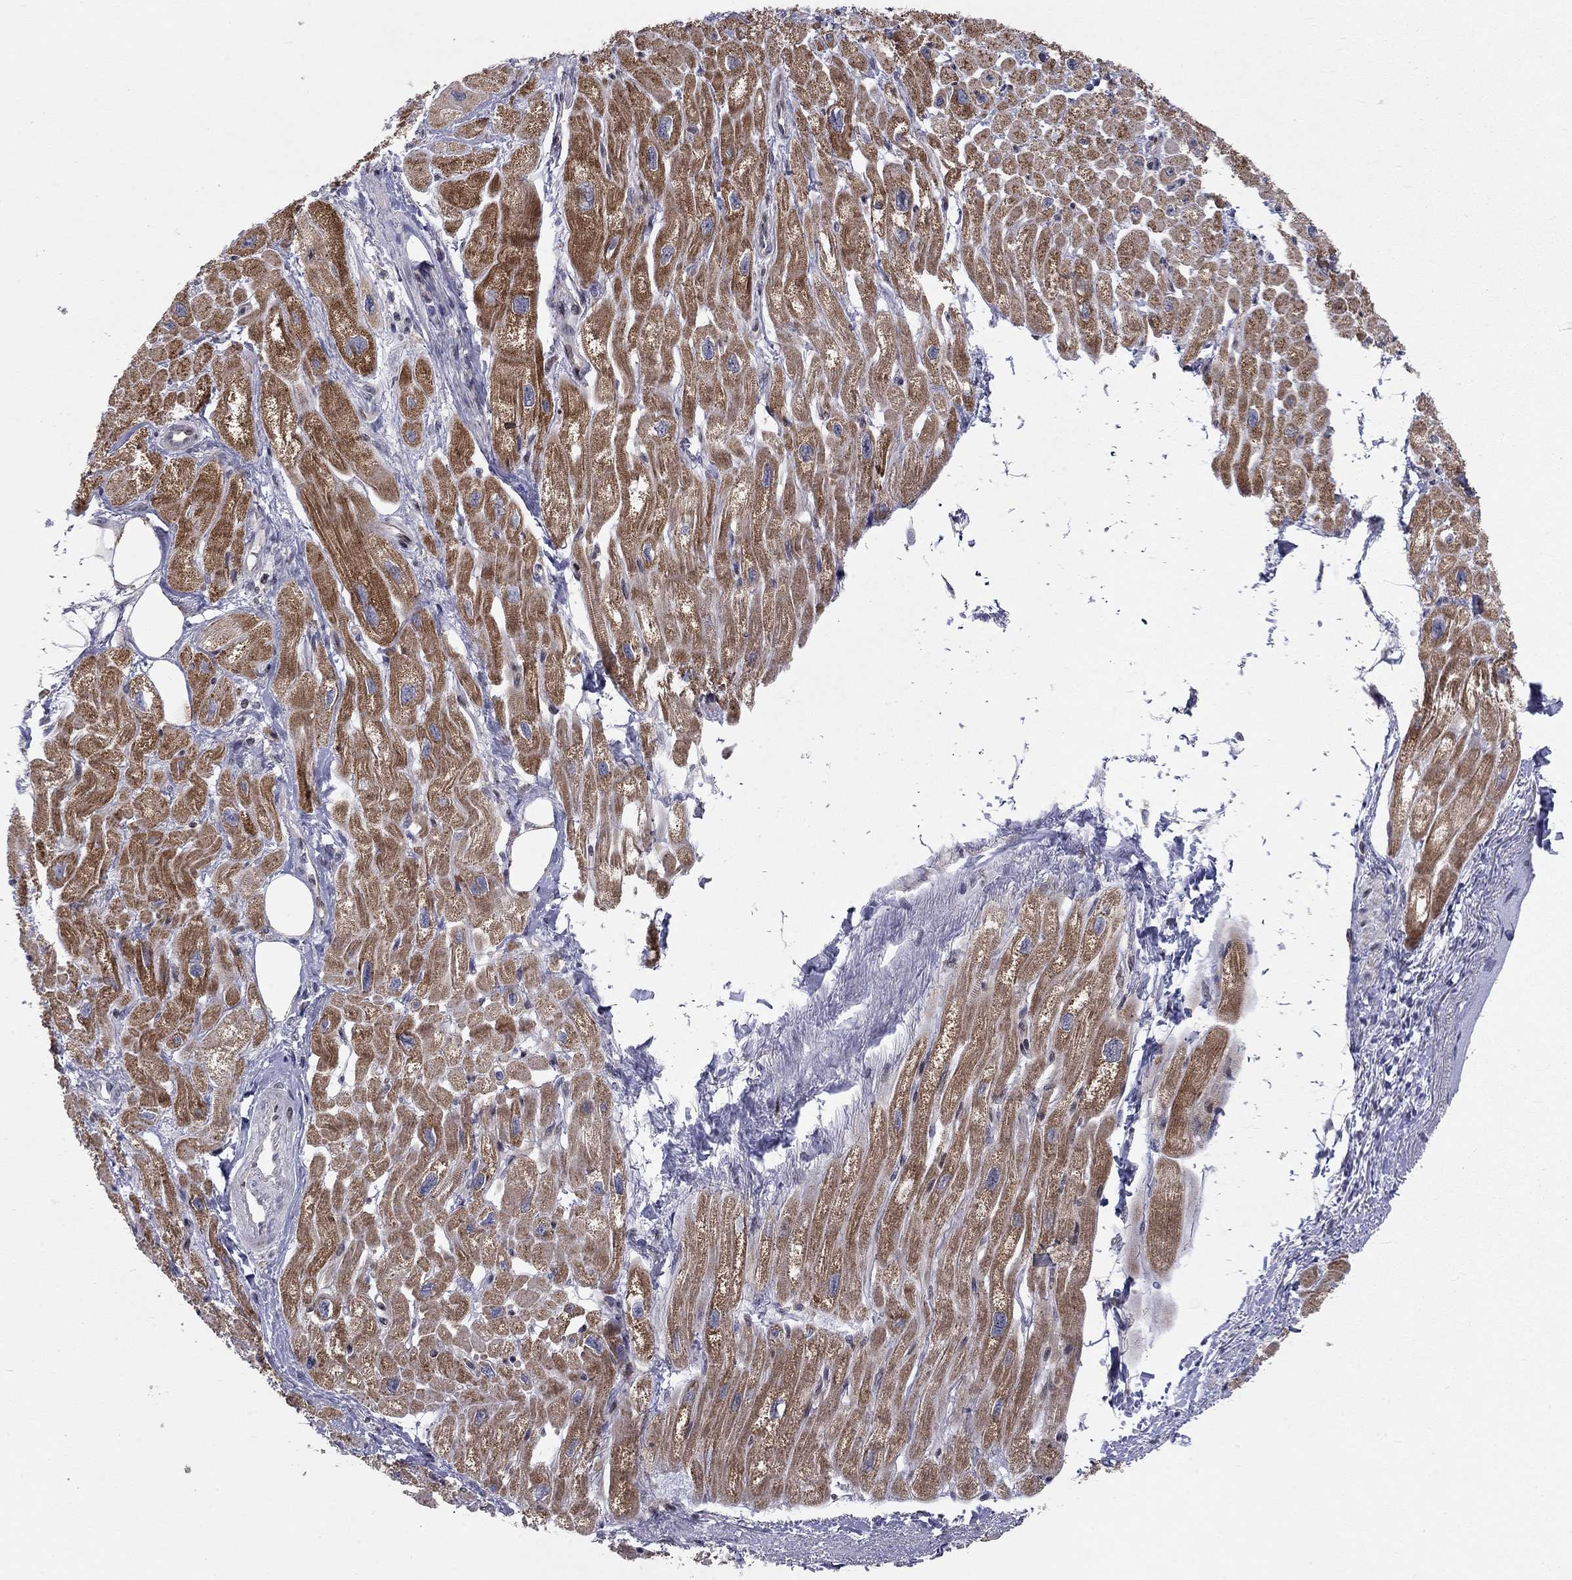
{"staining": {"intensity": "strong", "quantity": "25%-75%", "location": "cytoplasmic/membranous"}, "tissue": "heart muscle", "cell_type": "Cardiomyocytes", "image_type": "normal", "snomed": [{"axis": "morphology", "description": "Normal tissue, NOS"}, {"axis": "topography", "description": "Heart"}], "caption": "This micrograph exhibits immunohistochemistry staining of benign heart muscle, with high strong cytoplasmic/membranous positivity in approximately 25%-75% of cardiomyocytes.", "gene": "ERN2", "patient": {"sex": "male", "age": 66}}